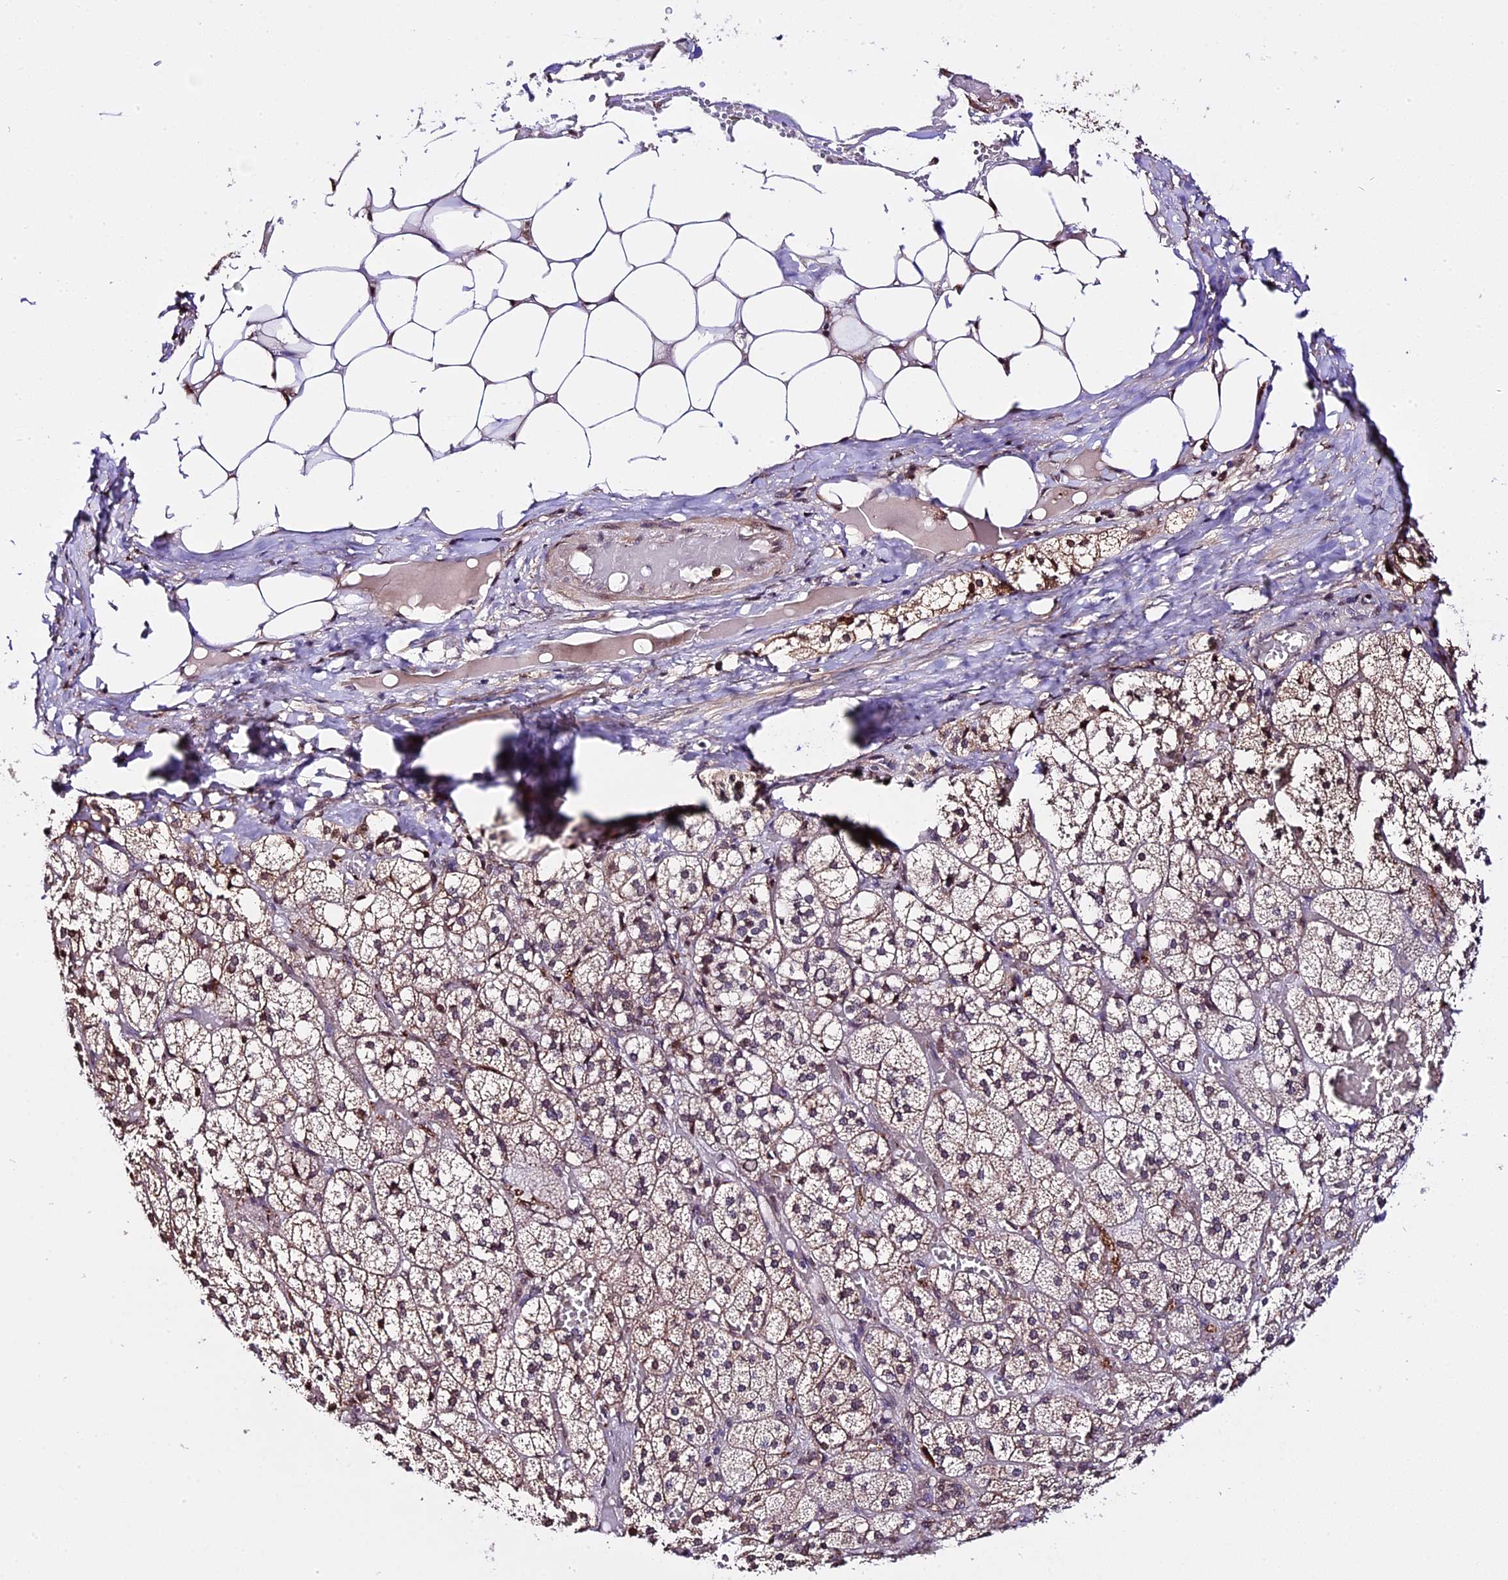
{"staining": {"intensity": "moderate", "quantity": ">75%", "location": "cytoplasmic/membranous,nuclear"}, "tissue": "adrenal gland", "cell_type": "Glandular cells", "image_type": "normal", "snomed": [{"axis": "morphology", "description": "Normal tissue, NOS"}, {"axis": "topography", "description": "Adrenal gland"}], "caption": "This is an image of IHC staining of unremarkable adrenal gland, which shows moderate staining in the cytoplasmic/membranous,nuclear of glandular cells.", "gene": "HERPUD1", "patient": {"sex": "female", "age": 61}}